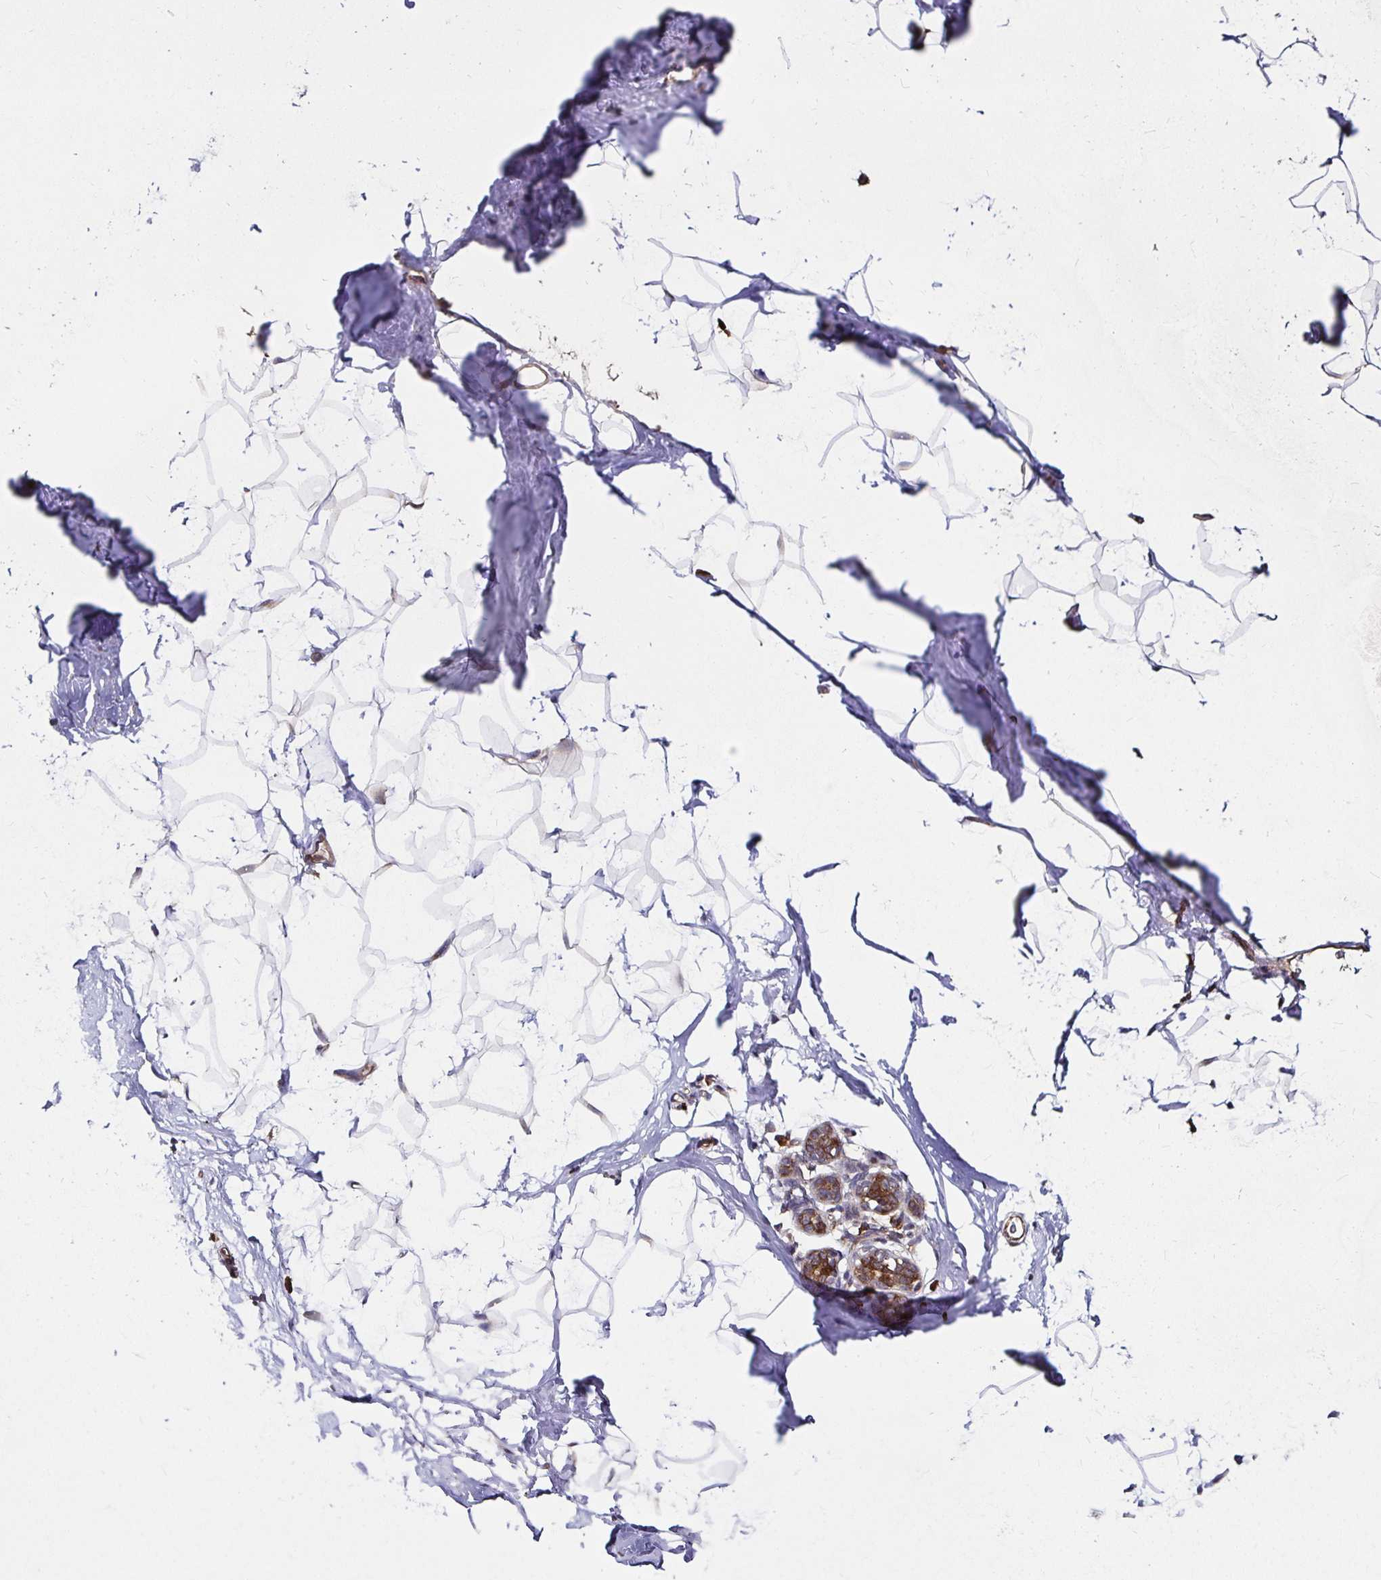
{"staining": {"intensity": "negative", "quantity": "none", "location": "none"}, "tissue": "breast", "cell_type": "Adipocytes", "image_type": "normal", "snomed": [{"axis": "morphology", "description": "Normal tissue, NOS"}, {"axis": "topography", "description": "Breast"}], "caption": "This is a histopathology image of IHC staining of benign breast, which shows no staining in adipocytes. (Stains: DAB (3,3'-diaminobenzidine) IHC with hematoxylin counter stain, Microscopy: brightfield microscopy at high magnification).", "gene": "MLST8", "patient": {"sex": "female", "age": 32}}